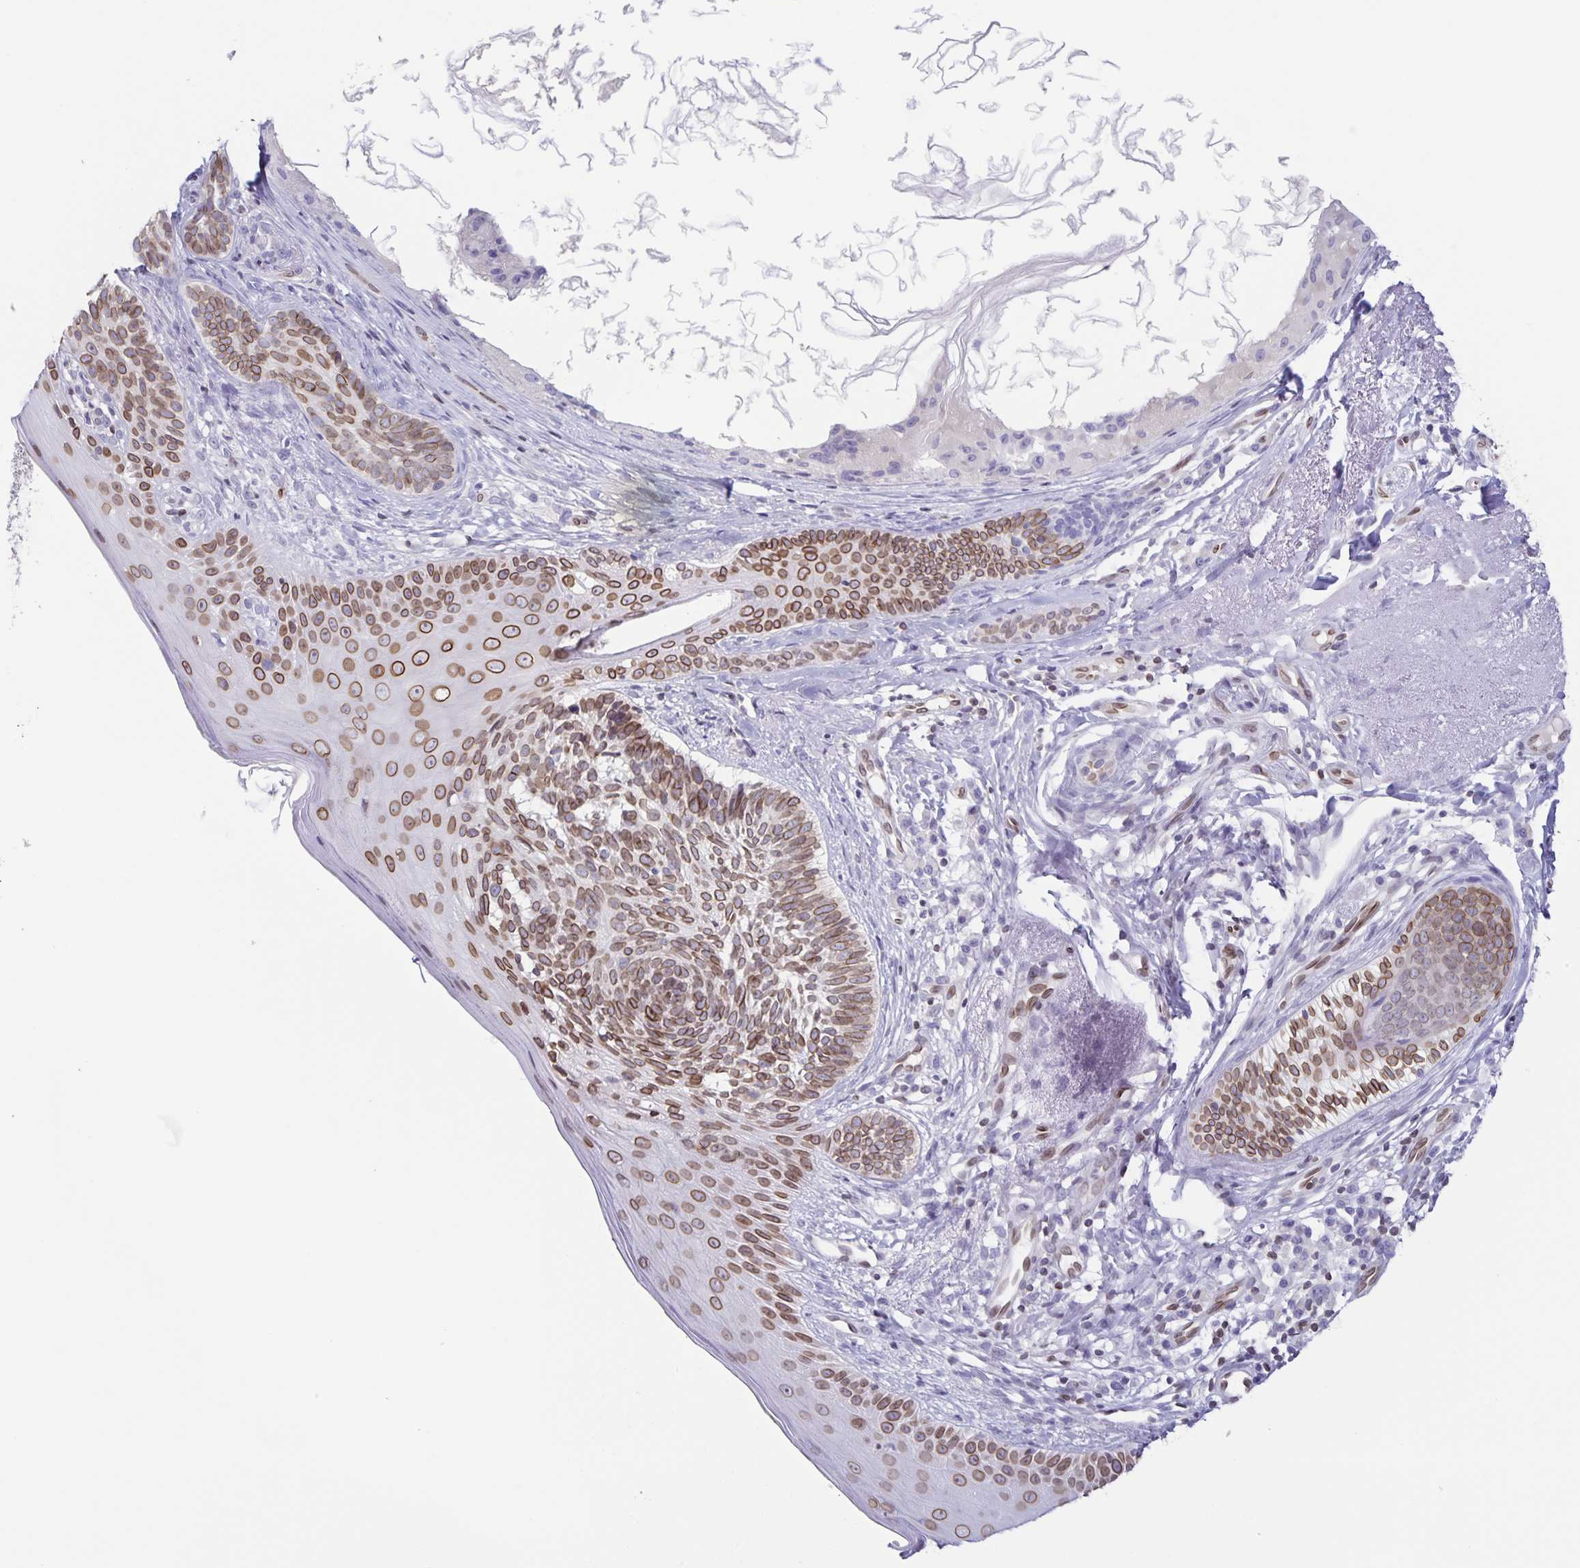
{"staining": {"intensity": "moderate", "quantity": ">75%", "location": "cytoplasmic/membranous,nuclear"}, "tissue": "skin cancer", "cell_type": "Tumor cells", "image_type": "cancer", "snomed": [{"axis": "morphology", "description": "Basal cell carcinoma"}, {"axis": "topography", "description": "Skin"}], "caption": "A high-resolution histopathology image shows immunohistochemistry staining of skin basal cell carcinoma, which displays moderate cytoplasmic/membranous and nuclear expression in about >75% of tumor cells.", "gene": "SYNE2", "patient": {"sex": "female", "age": 74}}